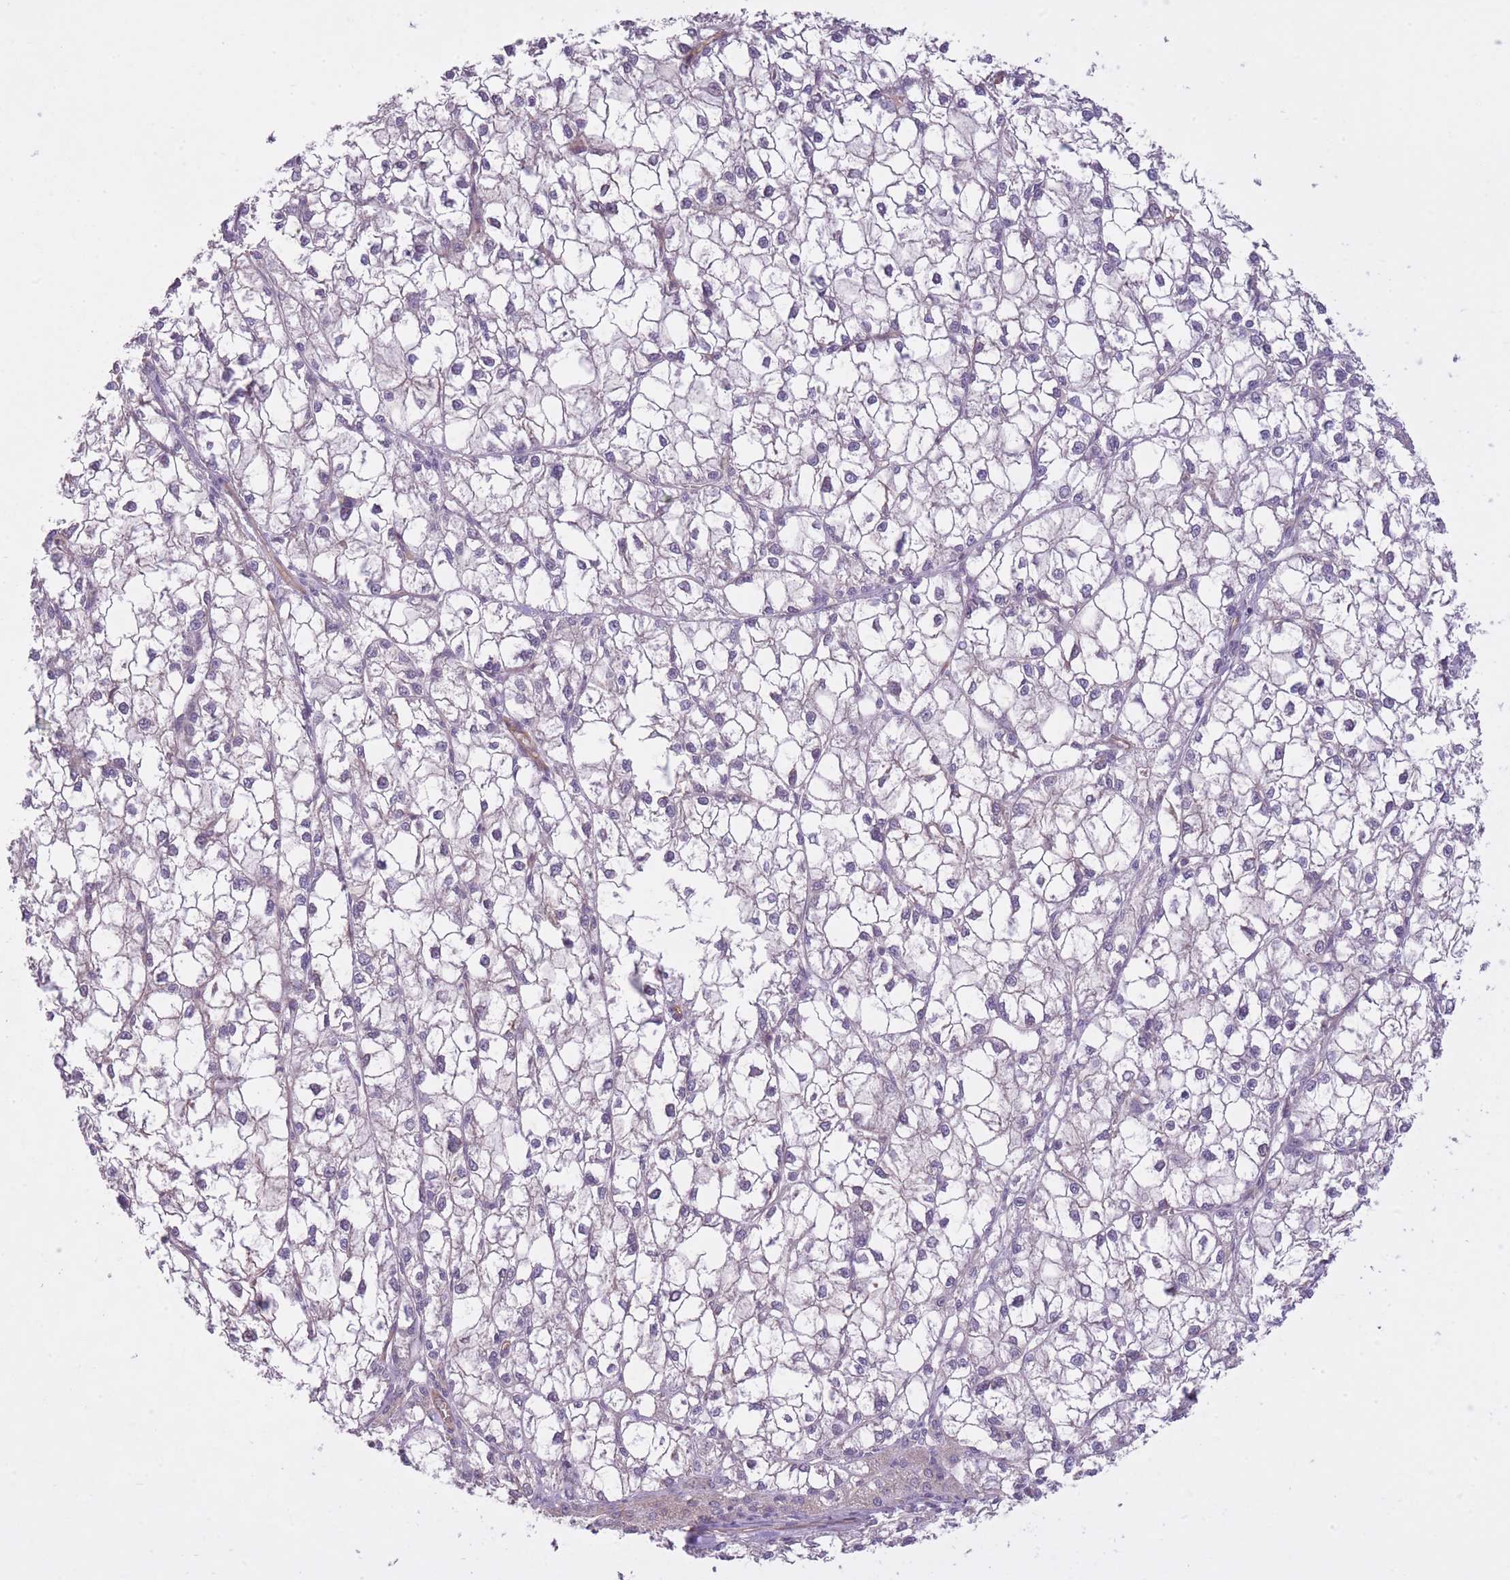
{"staining": {"intensity": "negative", "quantity": "none", "location": "none"}, "tissue": "liver cancer", "cell_type": "Tumor cells", "image_type": "cancer", "snomed": [{"axis": "morphology", "description": "Carcinoma, Hepatocellular, NOS"}, {"axis": "topography", "description": "Liver"}], "caption": "IHC of human liver hepatocellular carcinoma displays no positivity in tumor cells.", "gene": "REV1", "patient": {"sex": "female", "age": 43}}